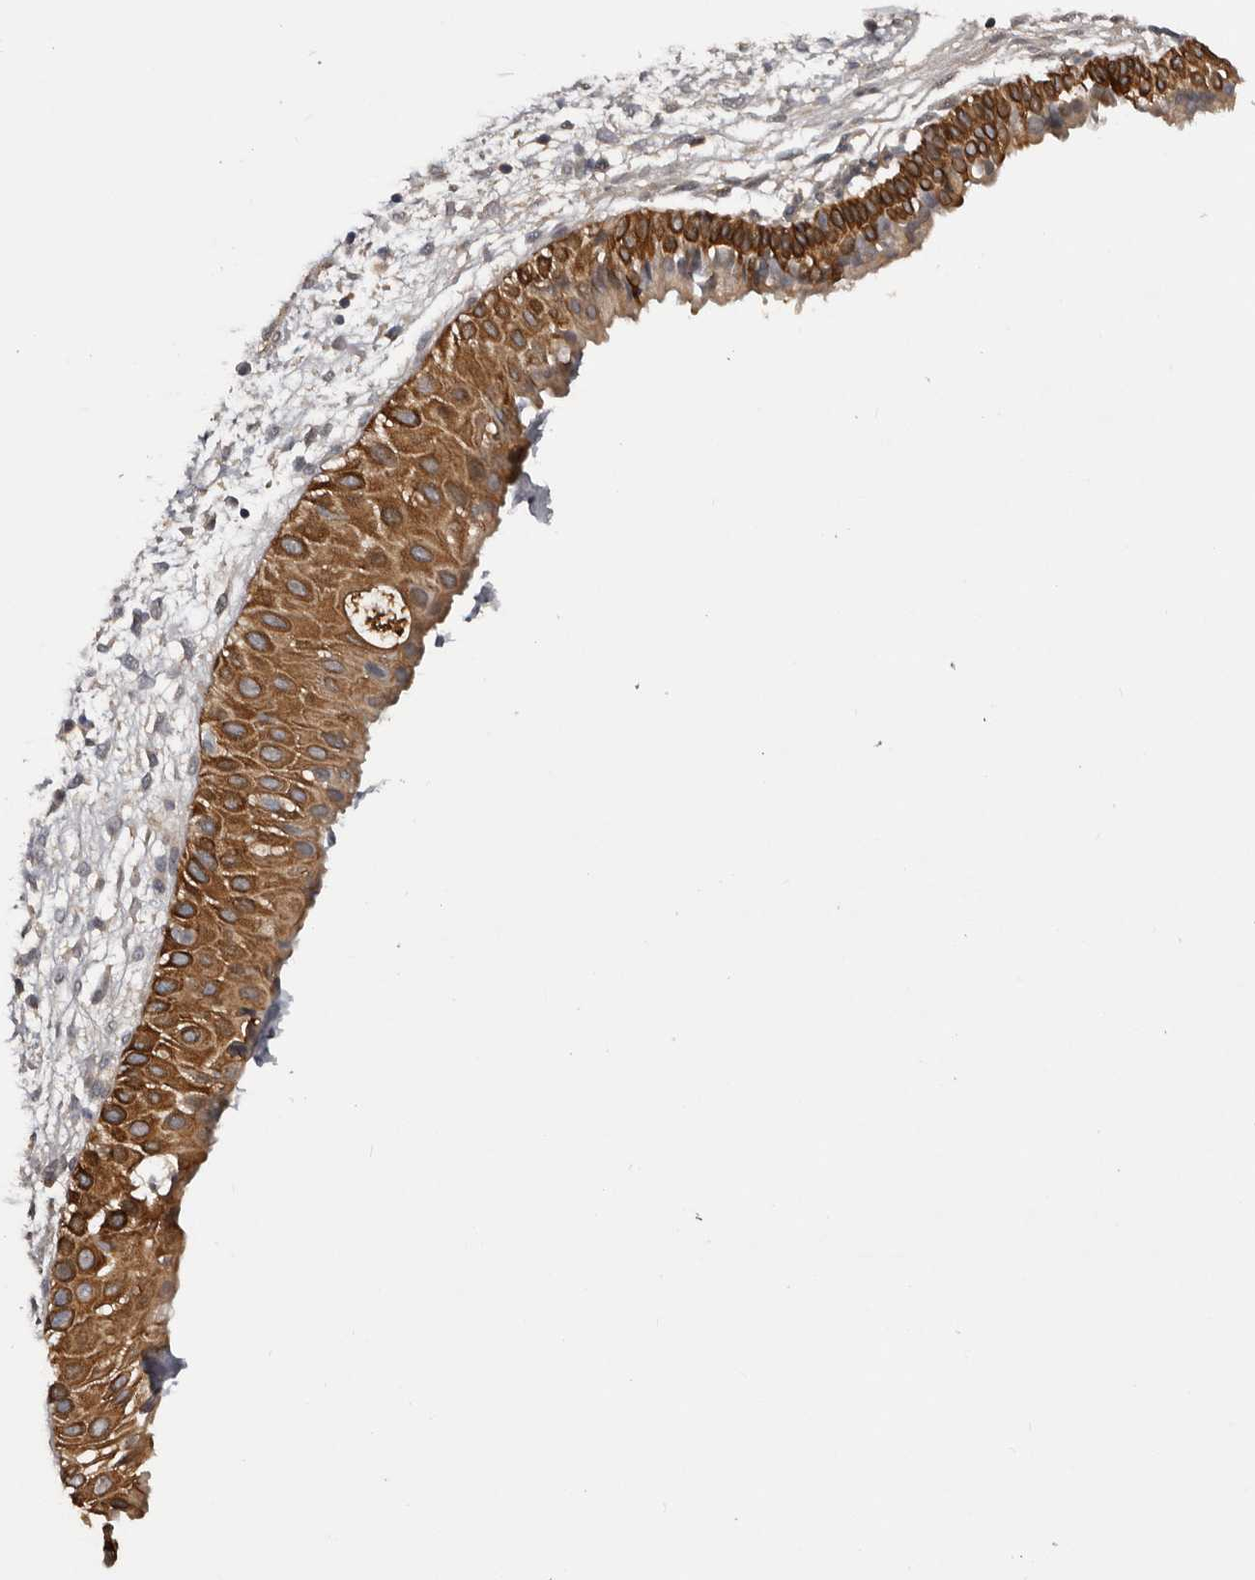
{"staining": {"intensity": "moderate", "quantity": ">75%", "location": "cytoplasmic/membranous"}, "tissue": "nasopharynx", "cell_type": "Respiratory epithelial cells", "image_type": "normal", "snomed": [{"axis": "morphology", "description": "Normal tissue, NOS"}, {"axis": "topography", "description": "Nasopharynx"}], "caption": "A histopathology image of human nasopharynx stained for a protein reveals moderate cytoplasmic/membranous brown staining in respiratory epithelial cells.", "gene": "DNAJB4", "patient": {"sex": "male", "age": 22}}